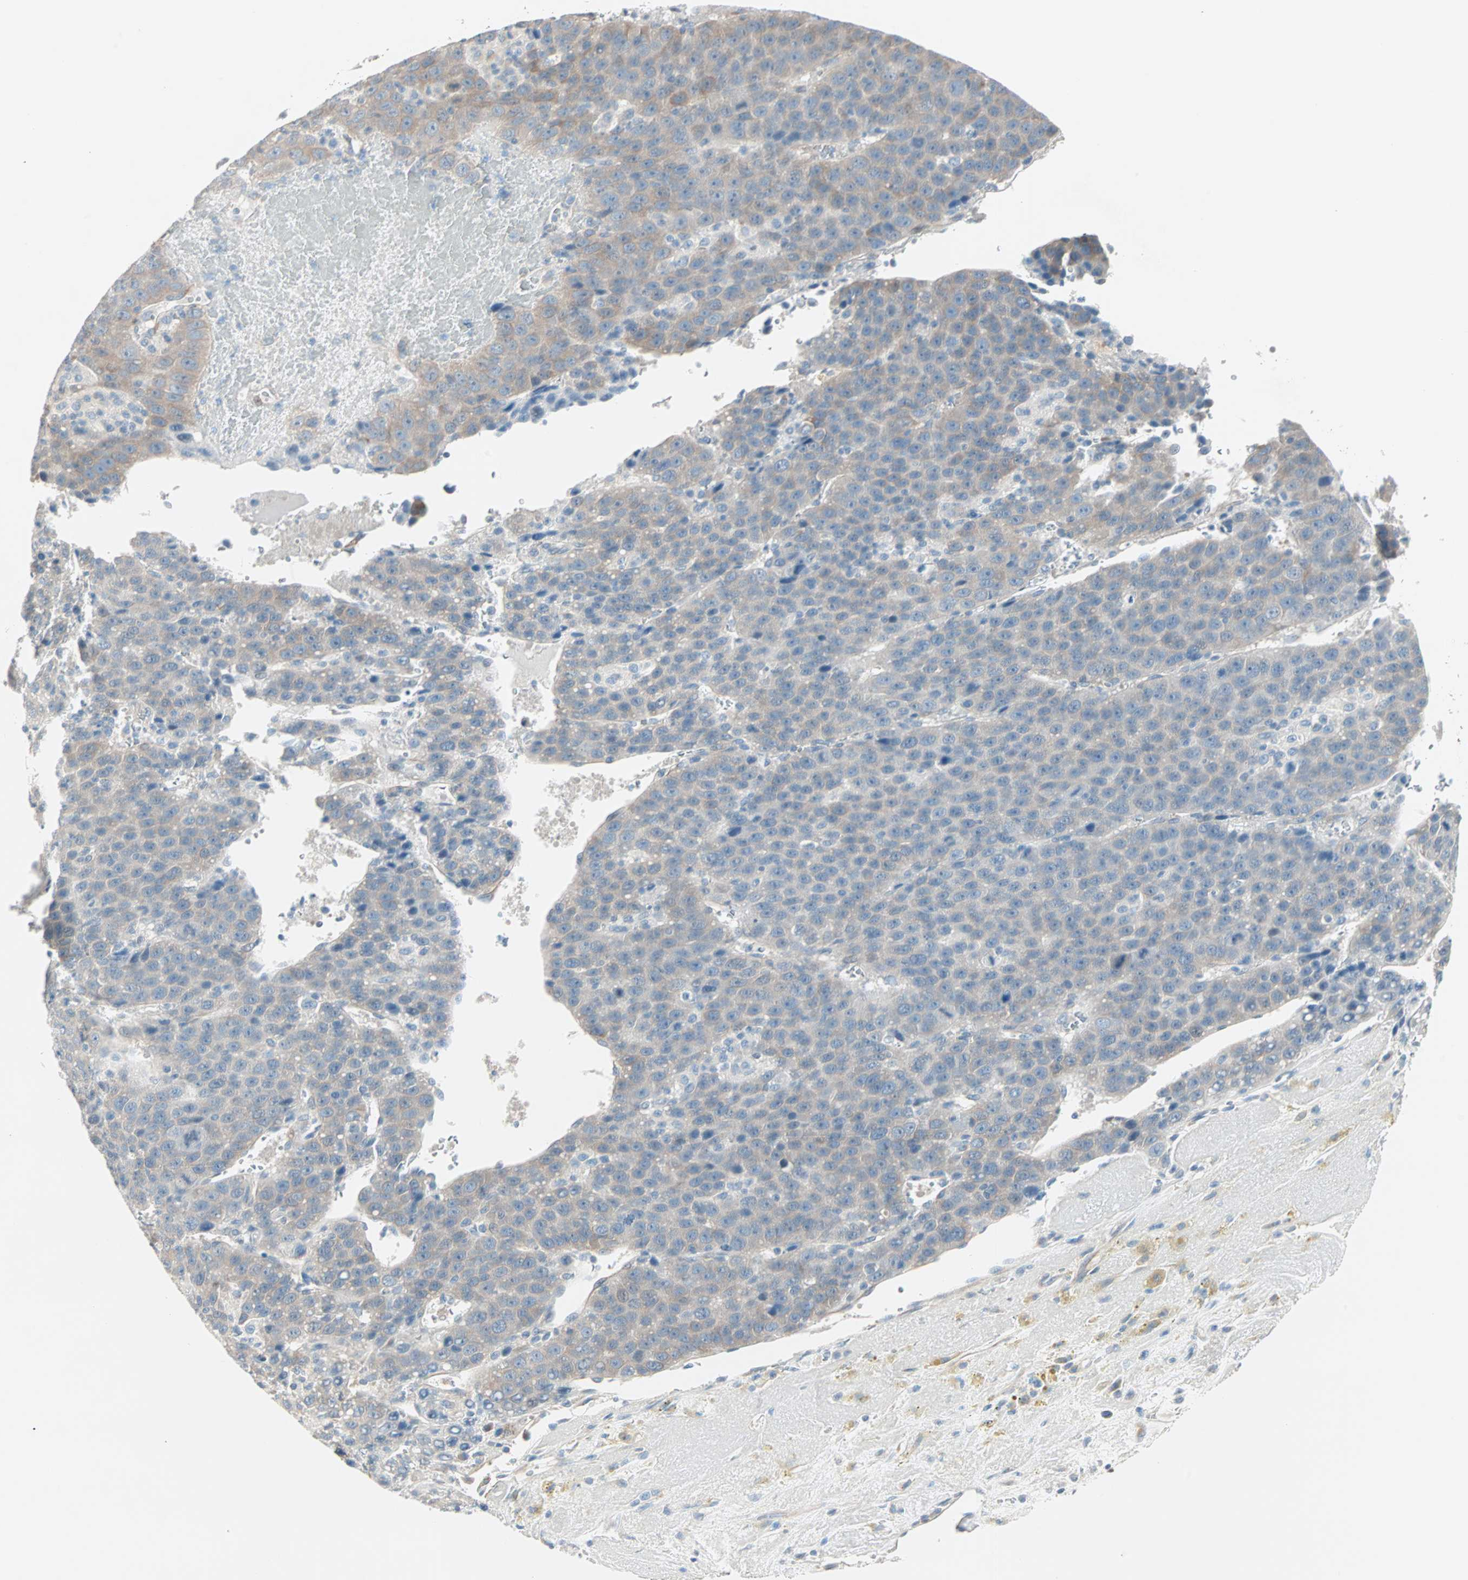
{"staining": {"intensity": "weak", "quantity": "25%-75%", "location": "cytoplasmic/membranous"}, "tissue": "liver cancer", "cell_type": "Tumor cells", "image_type": "cancer", "snomed": [{"axis": "morphology", "description": "Carcinoma, Hepatocellular, NOS"}, {"axis": "topography", "description": "Liver"}], "caption": "Liver cancer (hepatocellular carcinoma) stained with DAB immunohistochemistry demonstrates low levels of weak cytoplasmic/membranous staining in about 25%-75% of tumor cells.", "gene": "SULT1C2", "patient": {"sex": "female", "age": 53}}